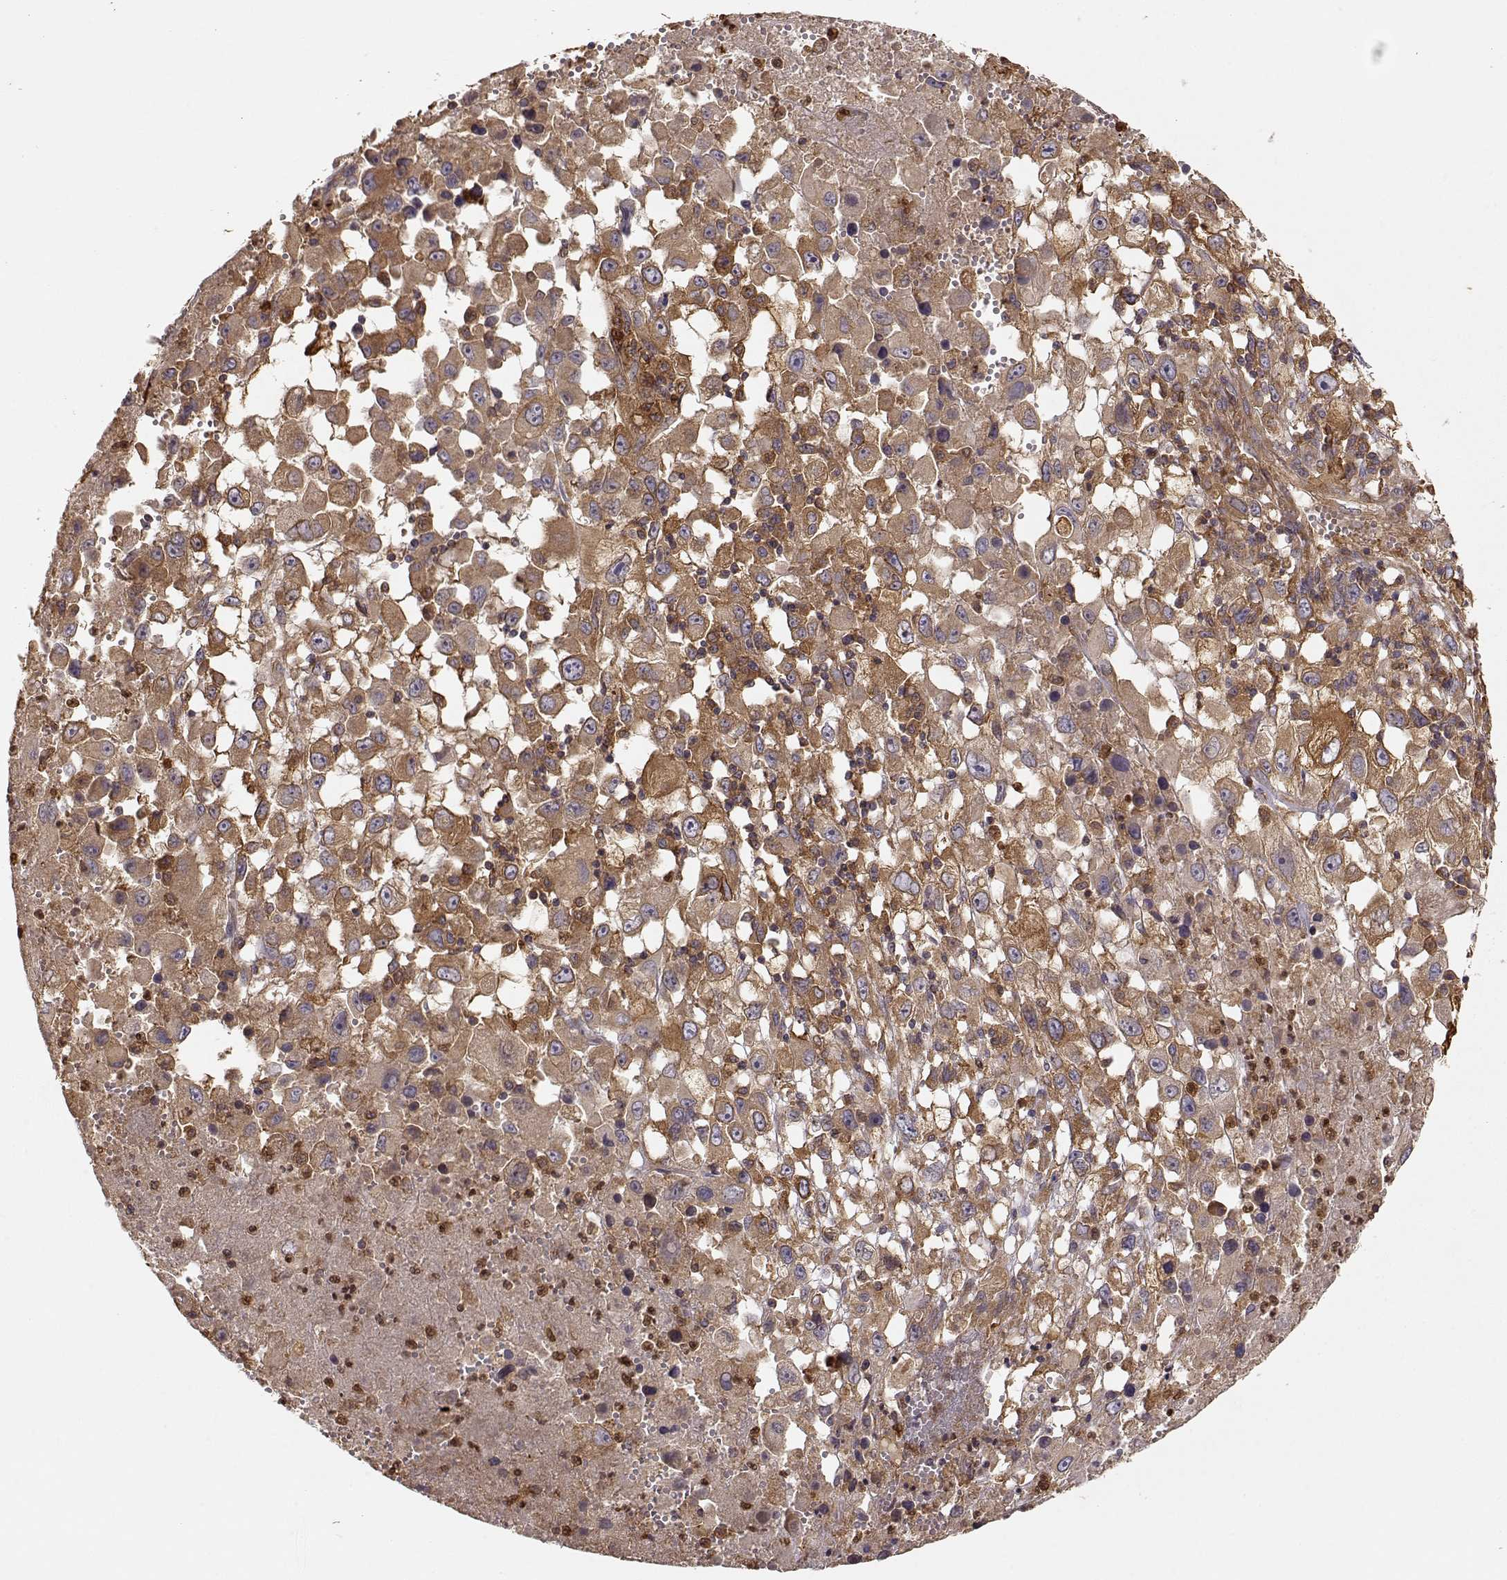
{"staining": {"intensity": "moderate", "quantity": ">75%", "location": "cytoplasmic/membranous"}, "tissue": "melanoma", "cell_type": "Tumor cells", "image_type": "cancer", "snomed": [{"axis": "morphology", "description": "Malignant melanoma, Metastatic site"}, {"axis": "topography", "description": "Soft tissue"}], "caption": "Protein analysis of malignant melanoma (metastatic site) tissue reveals moderate cytoplasmic/membranous staining in about >75% of tumor cells. Nuclei are stained in blue.", "gene": "ARHGEF2", "patient": {"sex": "male", "age": 50}}